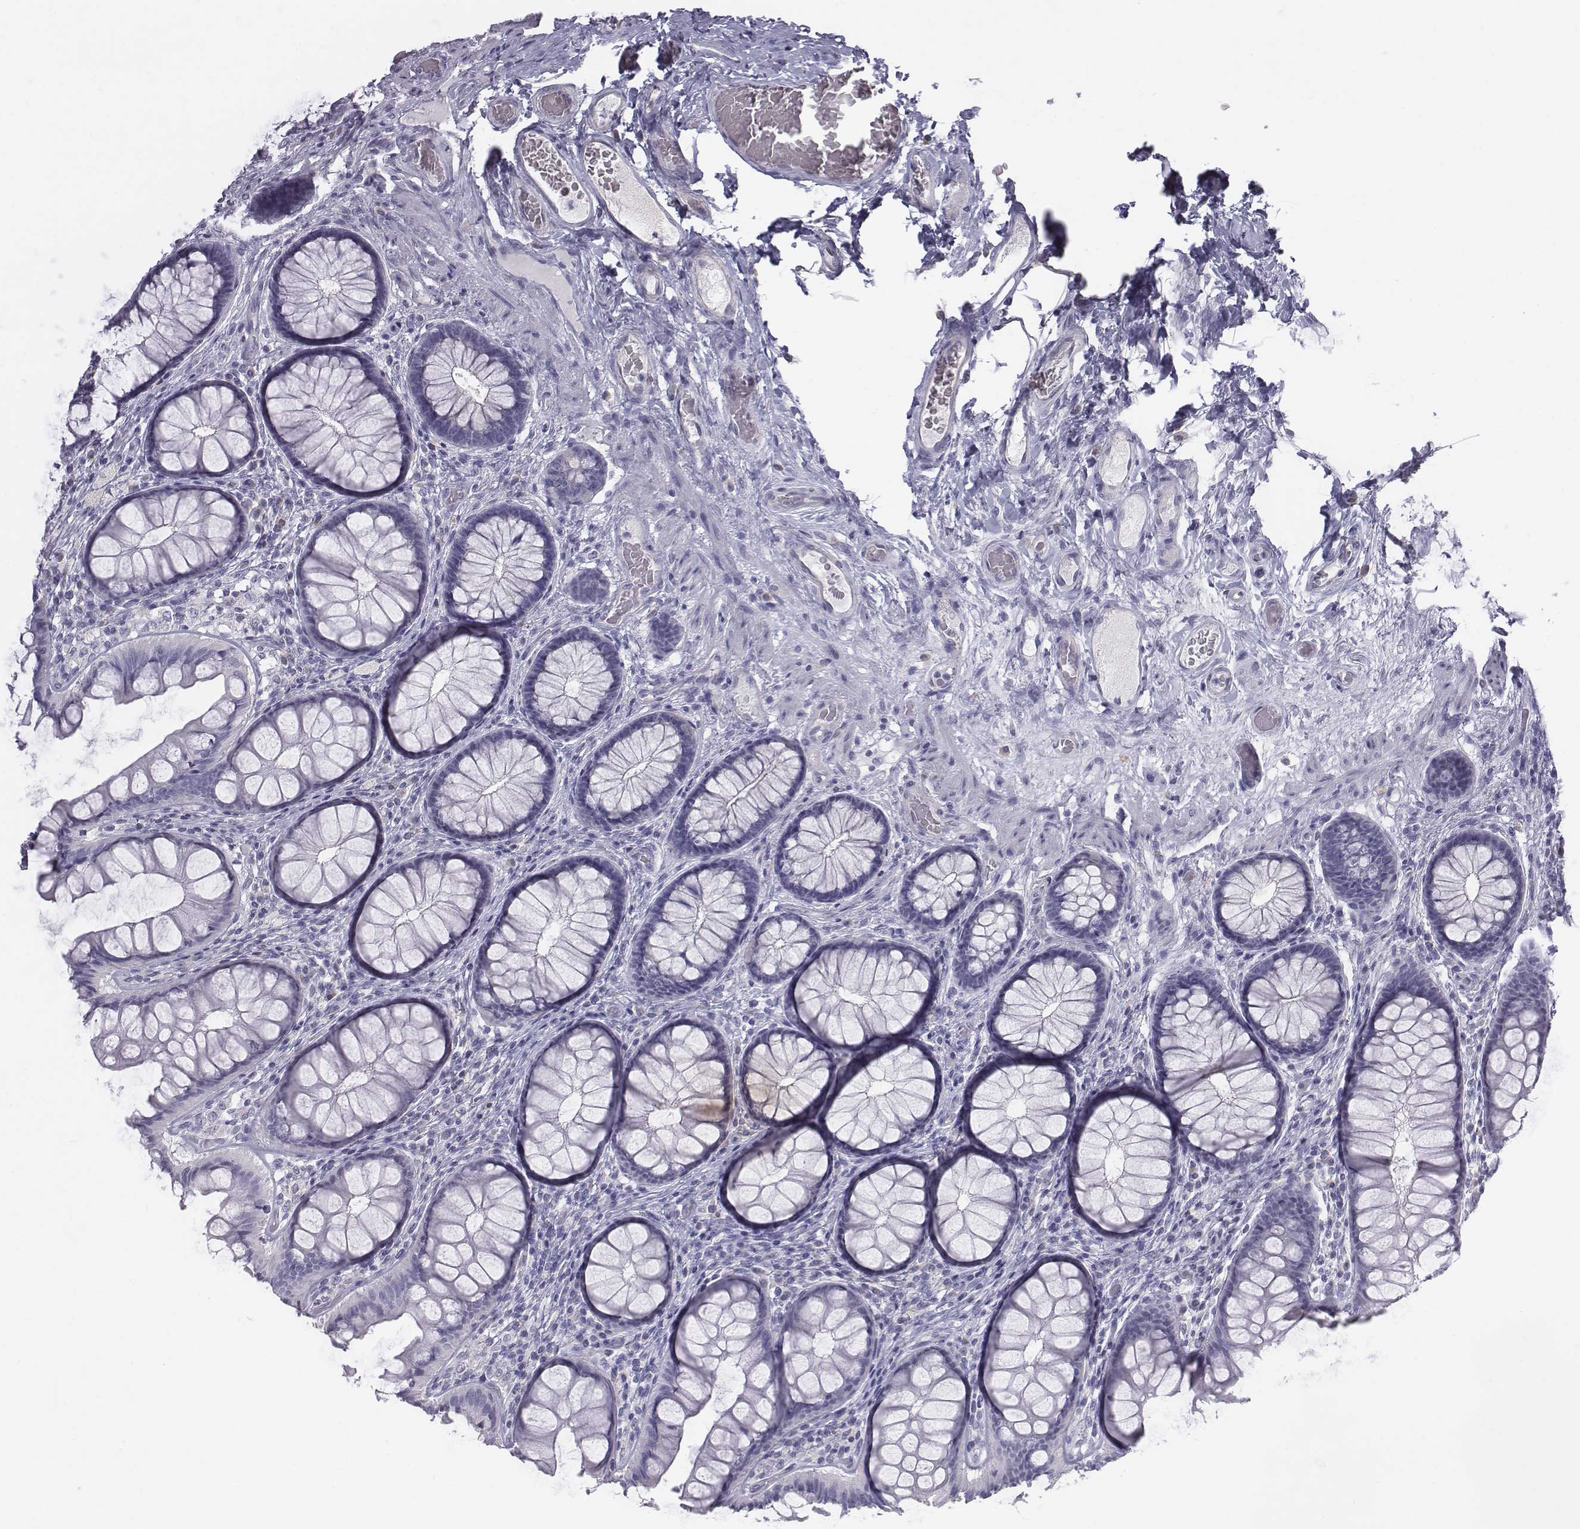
{"staining": {"intensity": "negative", "quantity": "none", "location": "none"}, "tissue": "colon", "cell_type": "Endothelial cells", "image_type": "normal", "snomed": [{"axis": "morphology", "description": "Normal tissue, NOS"}, {"axis": "topography", "description": "Colon"}], "caption": "Colon was stained to show a protein in brown. There is no significant expression in endothelial cells.", "gene": "C6orf58", "patient": {"sex": "female", "age": 65}}